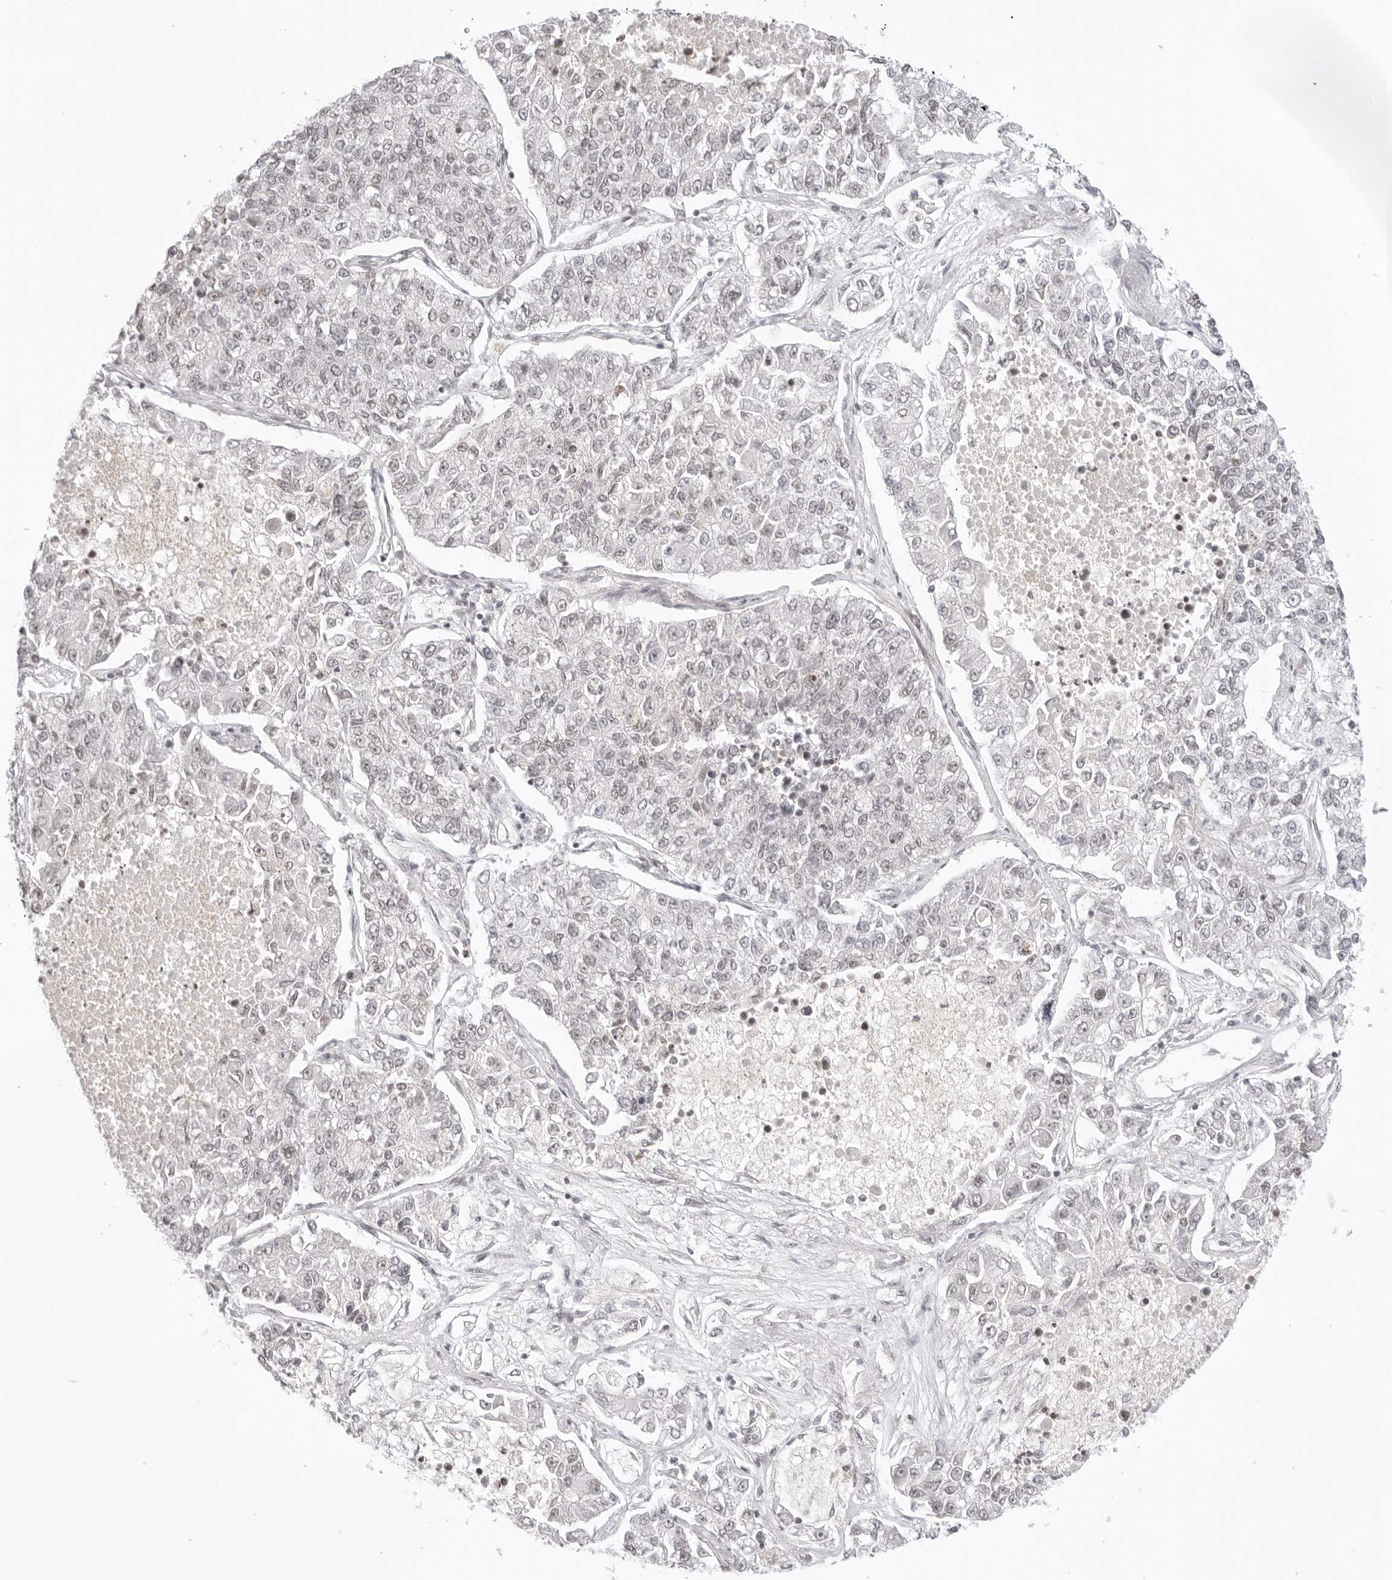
{"staining": {"intensity": "negative", "quantity": "none", "location": "none"}, "tissue": "lung cancer", "cell_type": "Tumor cells", "image_type": "cancer", "snomed": [{"axis": "morphology", "description": "Adenocarcinoma, NOS"}, {"axis": "topography", "description": "Lung"}], "caption": "High magnification brightfield microscopy of lung adenocarcinoma stained with DAB (3,3'-diaminobenzidine) (brown) and counterstained with hematoxylin (blue): tumor cells show no significant positivity.", "gene": "TCIM", "patient": {"sex": "male", "age": 49}}